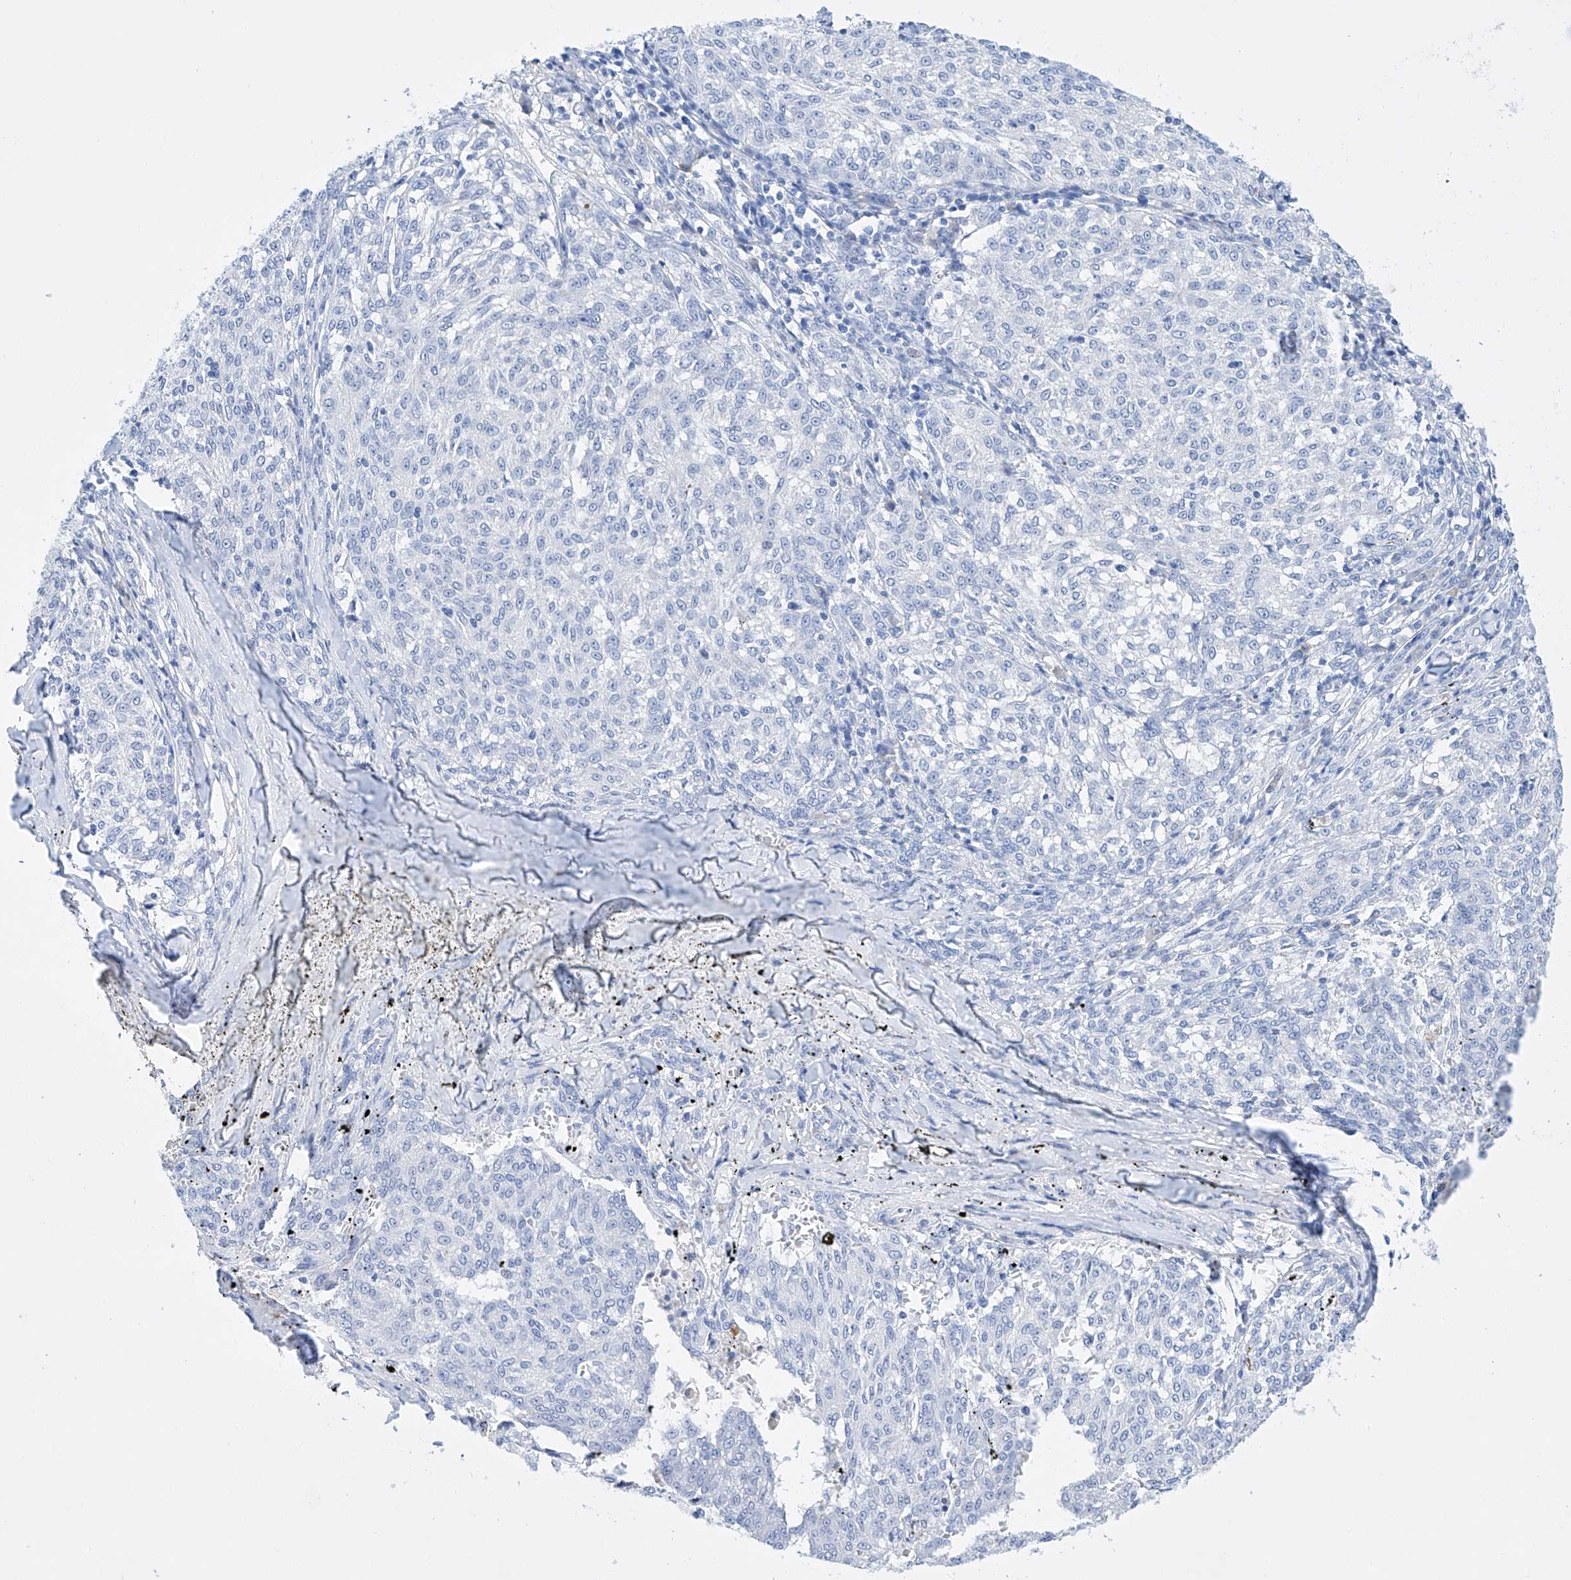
{"staining": {"intensity": "negative", "quantity": "none", "location": "none"}, "tissue": "melanoma", "cell_type": "Tumor cells", "image_type": "cancer", "snomed": [{"axis": "morphology", "description": "Malignant melanoma, NOS"}, {"axis": "topography", "description": "Skin"}], "caption": "IHC micrograph of human malignant melanoma stained for a protein (brown), which displays no staining in tumor cells. (DAB (3,3'-diaminobenzidine) immunohistochemistry (IHC), high magnification).", "gene": "LURAP1", "patient": {"sex": "female", "age": 72}}